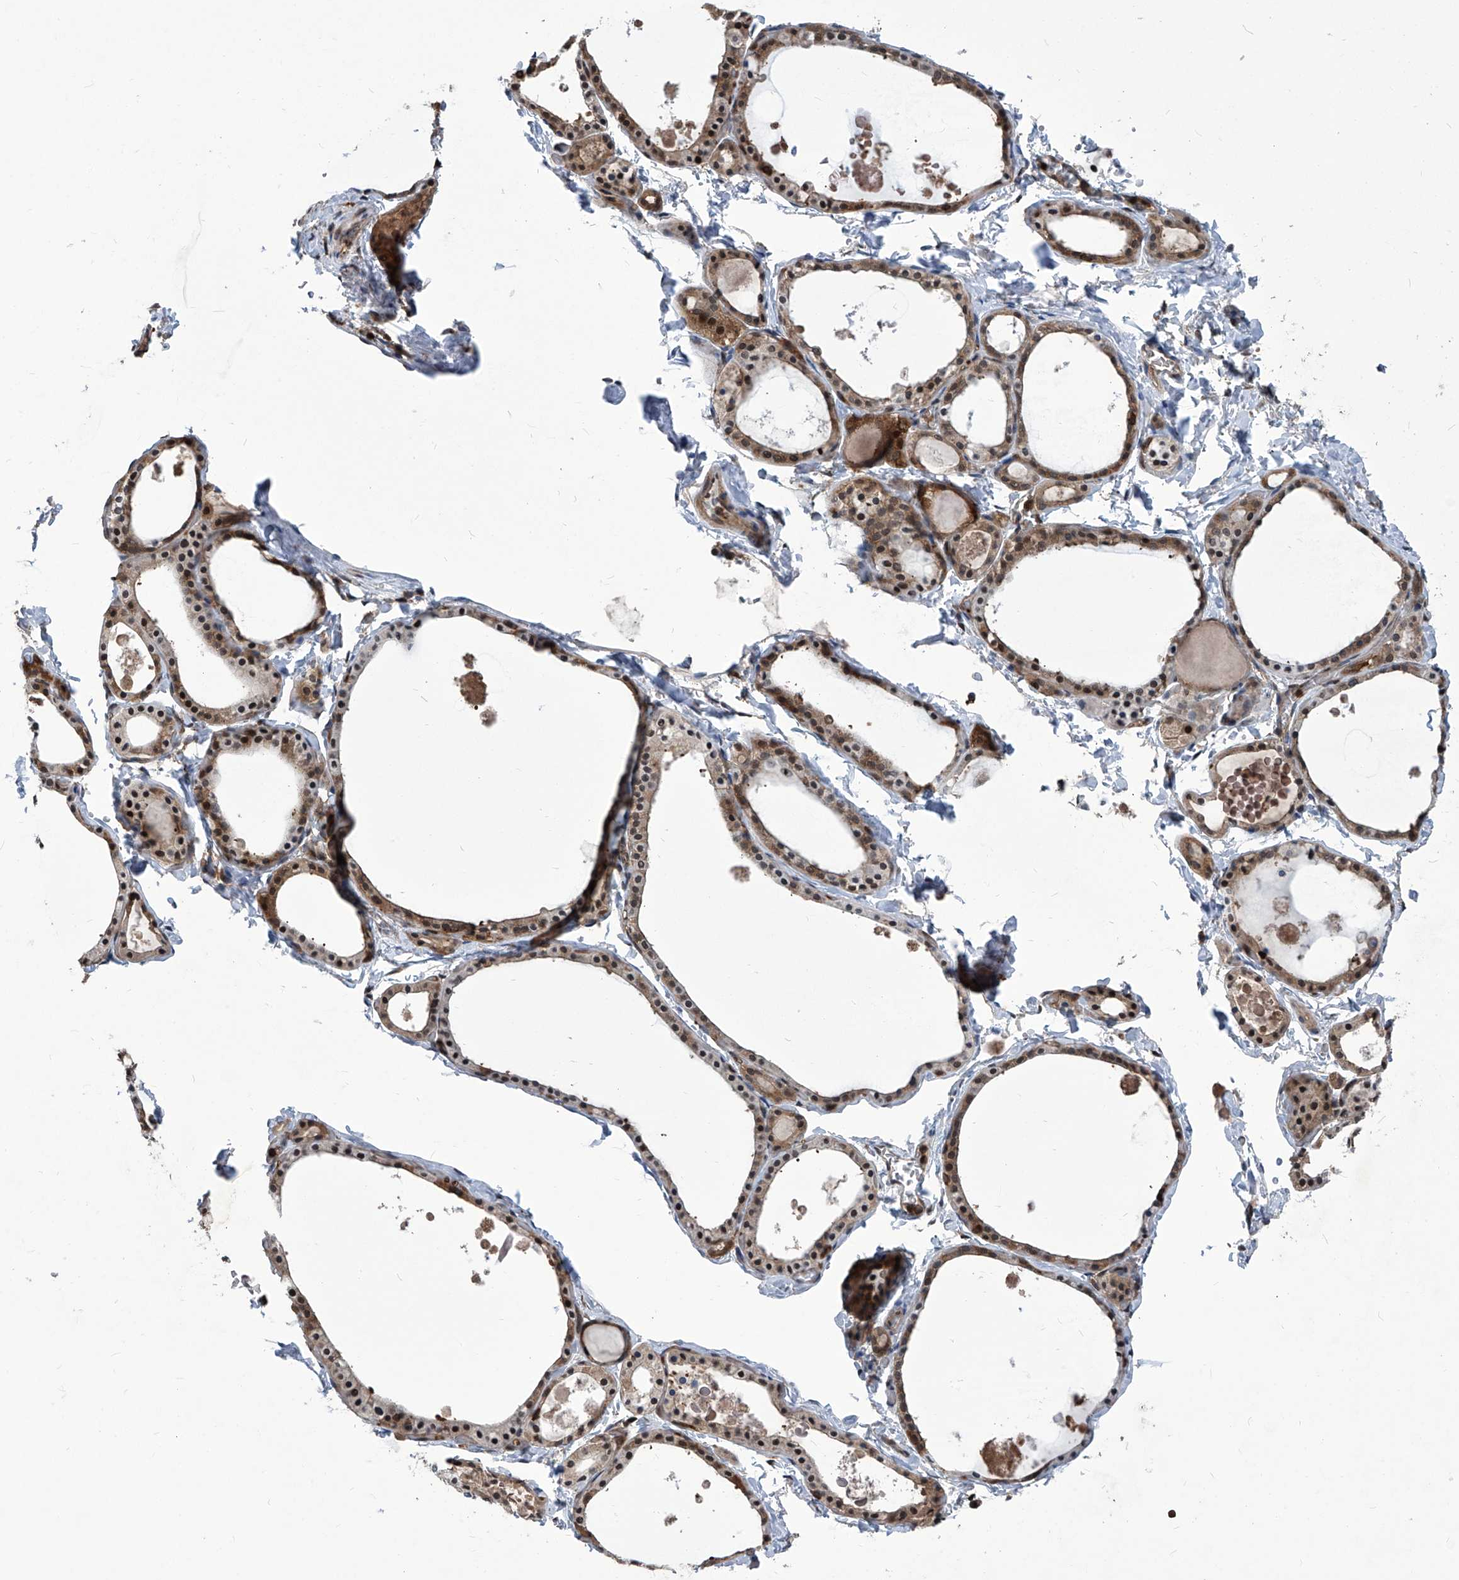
{"staining": {"intensity": "moderate", "quantity": "25%-75%", "location": "cytoplasmic/membranous,nuclear"}, "tissue": "thyroid gland", "cell_type": "Glandular cells", "image_type": "normal", "snomed": [{"axis": "morphology", "description": "Normal tissue, NOS"}, {"axis": "topography", "description": "Thyroid gland"}], "caption": "High-power microscopy captured an immunohistochemistry (IHC) photomicrograph of benign thyroid gland, revealing moderate cytoplasmic/membranous,nuclear staining in approximately 25%-75% of glandular cells. (DAB IHC with brightfield microscopy, high magnification).", "gene": "PSMB1", "patient": {"sex": "male", "age": 56}}